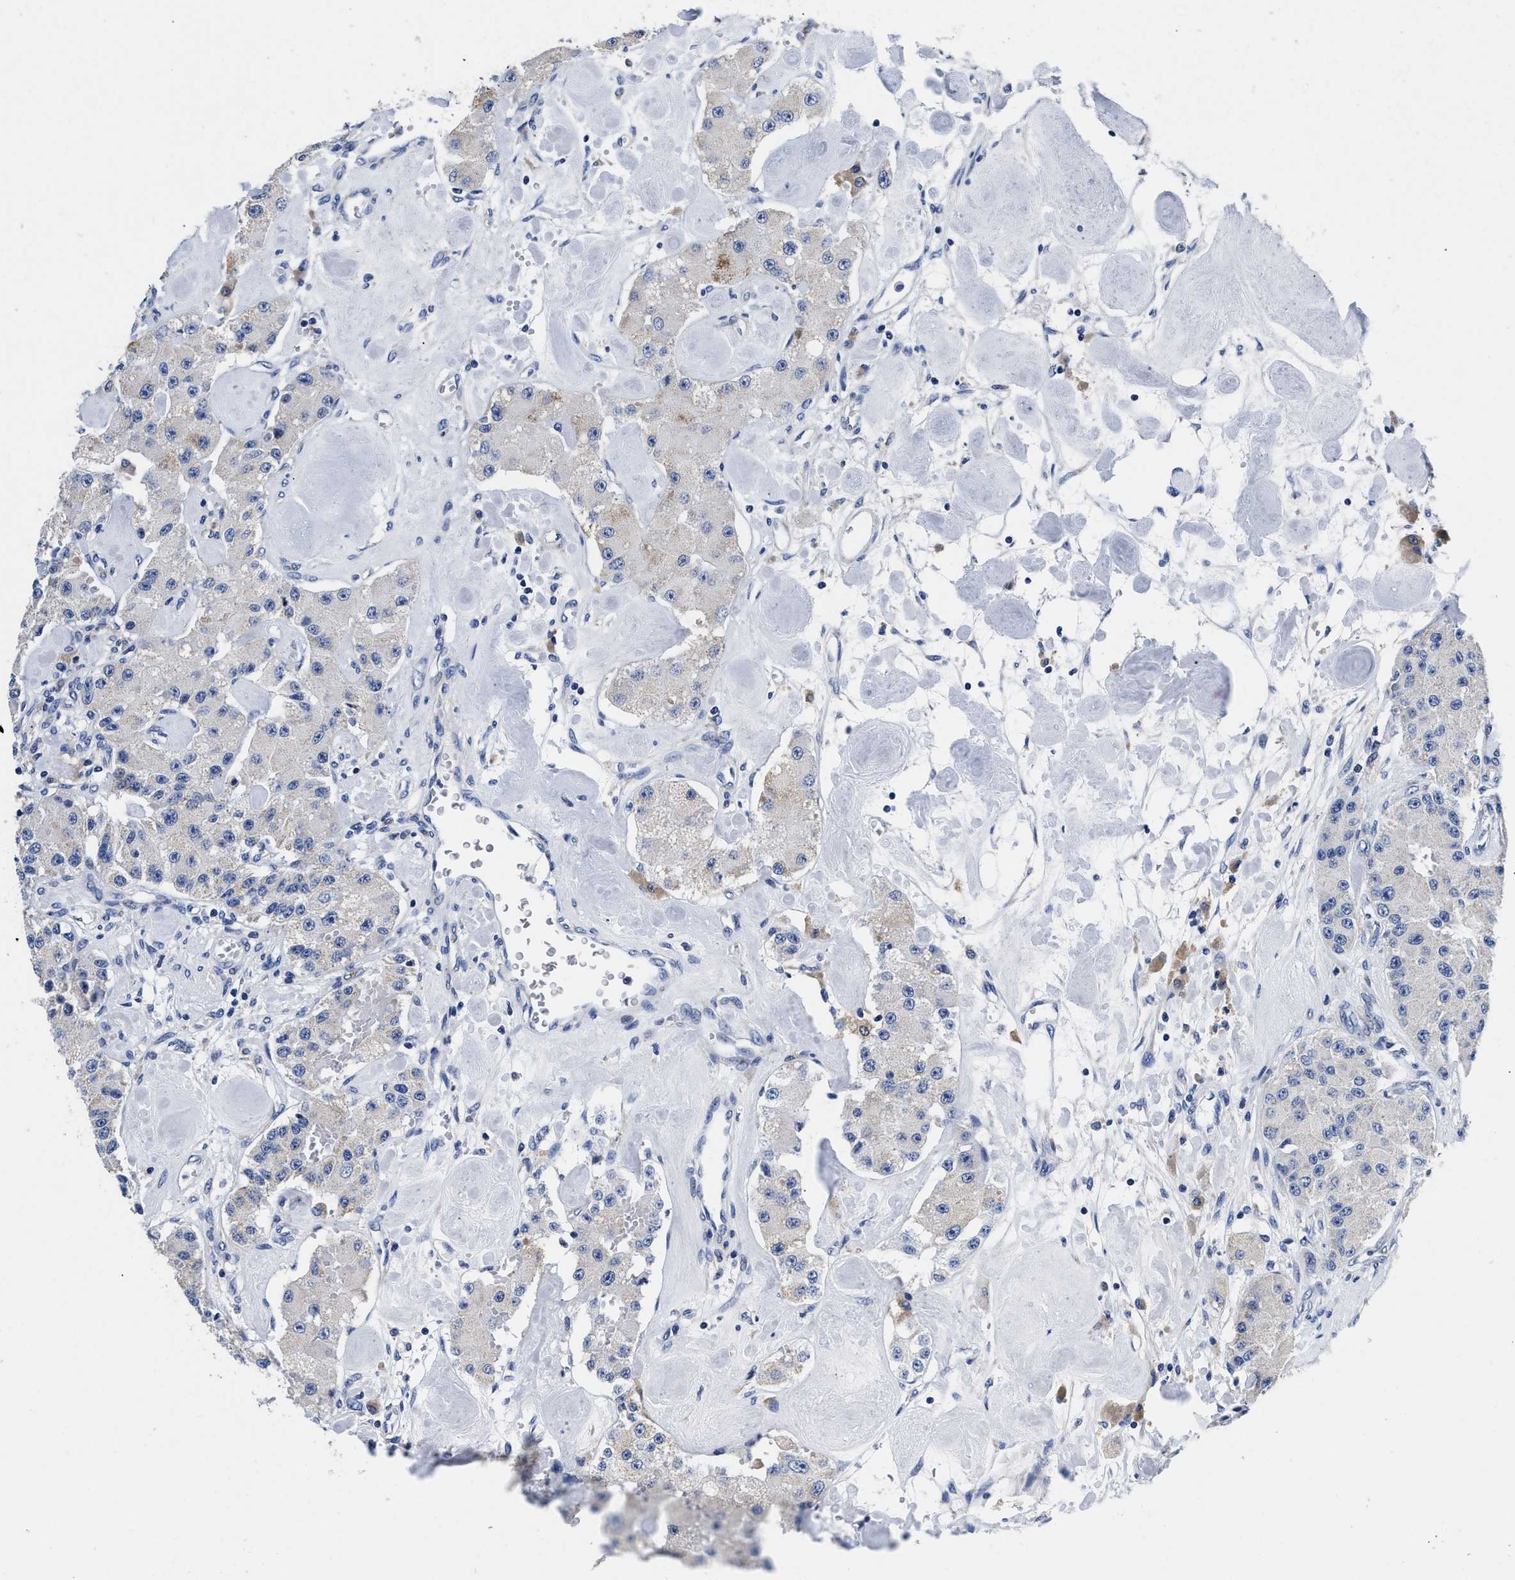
{"staining": {"intensity": "negative", "quantity": "none", "location": "none"}, "tissue": "carcinoid", "cell_type": "Tumor cells", "image_type": "cancer", "snomed": [{"axis": "morphology", "description": "Carcinoid, malignant, NOS"}, {"axis": "topography", "description": "Pancreas"}], "caption": "IHC image of human carcinoid (malignant) stained for a protein (brown), which exhibits no positivity in tumor cells.", "gene": "SLC35F1", "patient": {"sex": "male", "age": 41}}